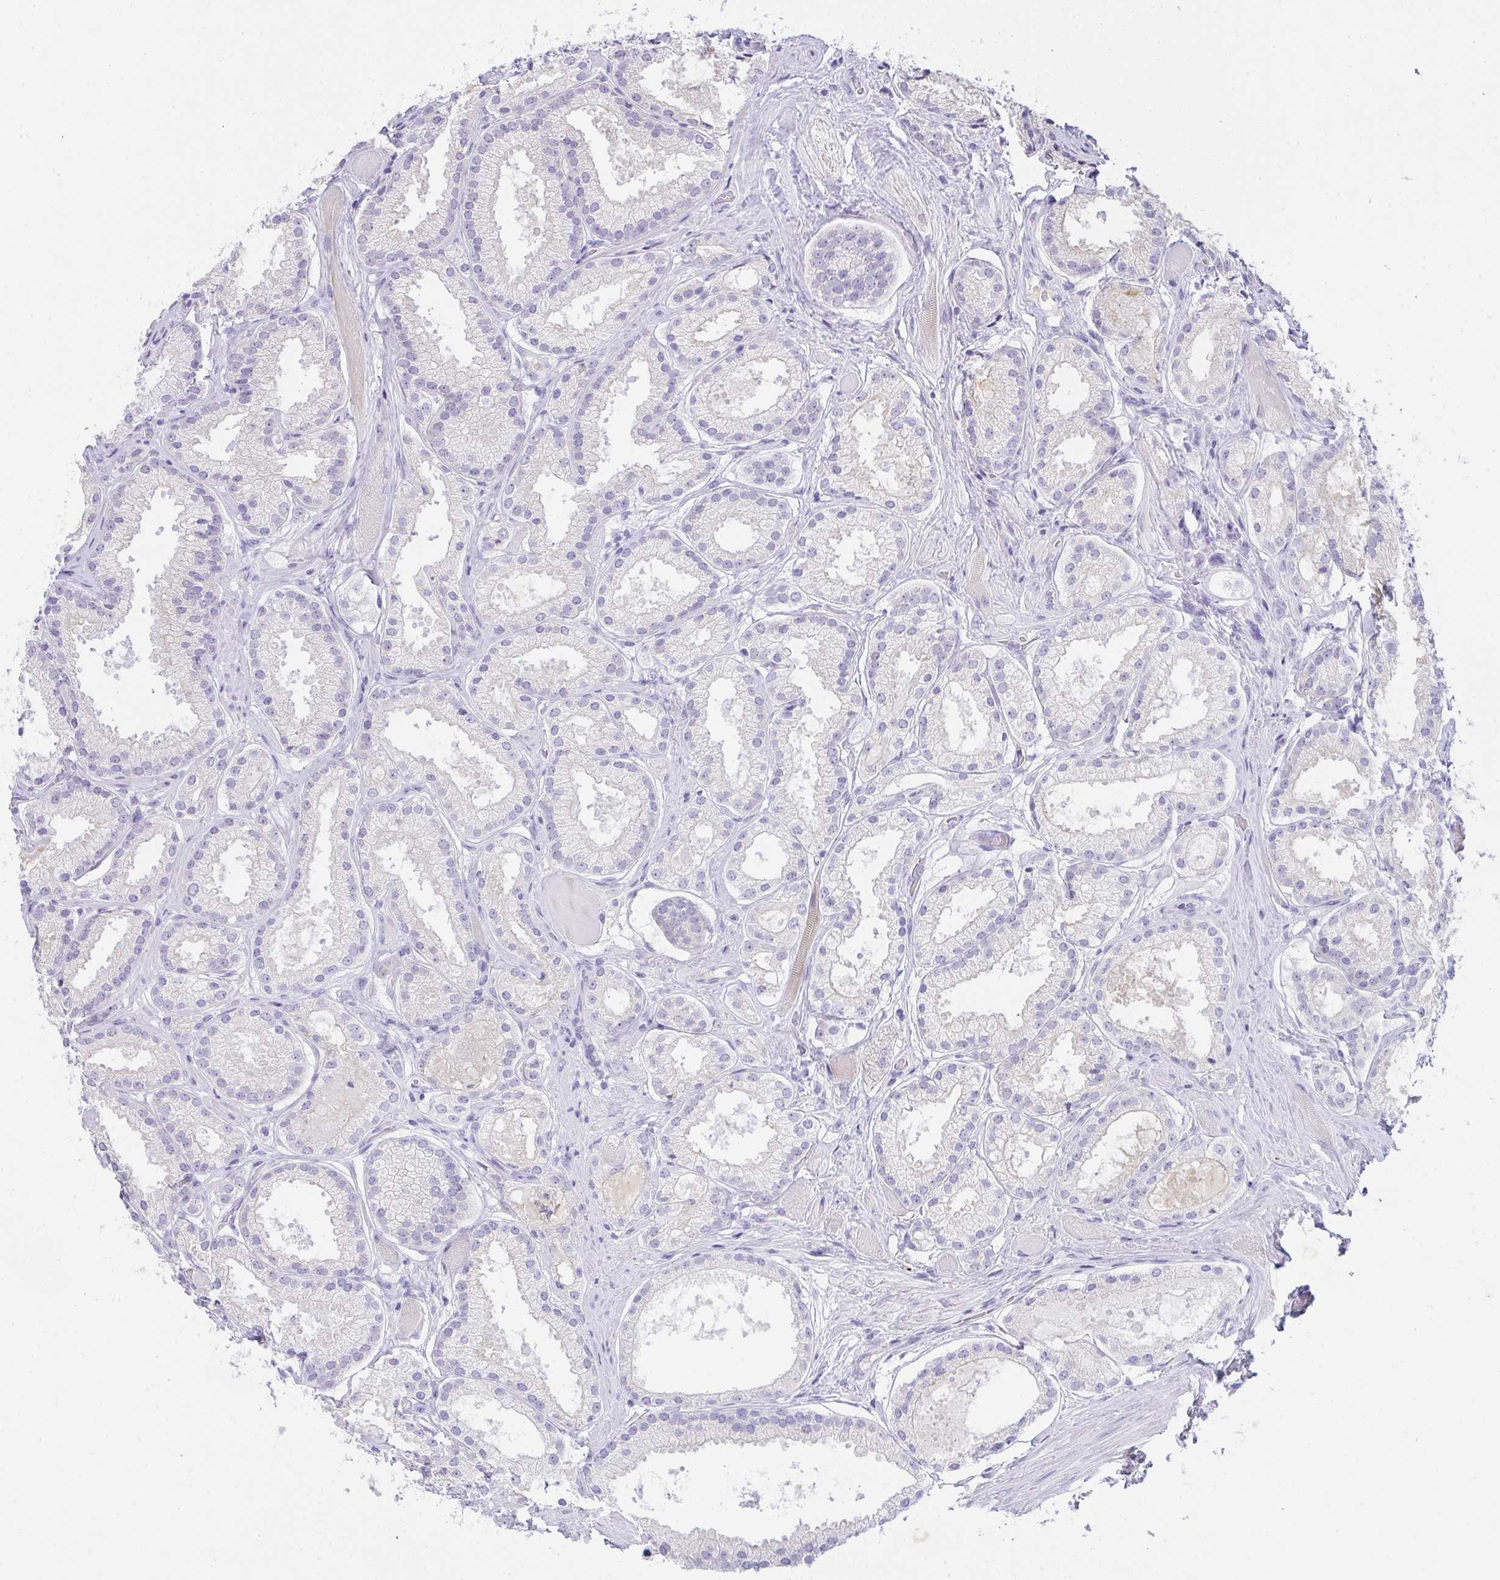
{"staining": {"intensity": "negative", "quantity": "none", "location": "none"}, "tissue": "prostate cancer", "cell_type": "Tumor cells", "image_type": "cancer", "snomed": [{"axis": "morphology", "description": "Adenocarcinoma, High grade"}, {"axis": "topography", "description": "Prostate"}], "caption": "Immunohistochemical staining of human prostate cancer displays no significant positivity in tumor cells.", "gene": "COX7B", "patient": {"sex": "male", "age": 68}}